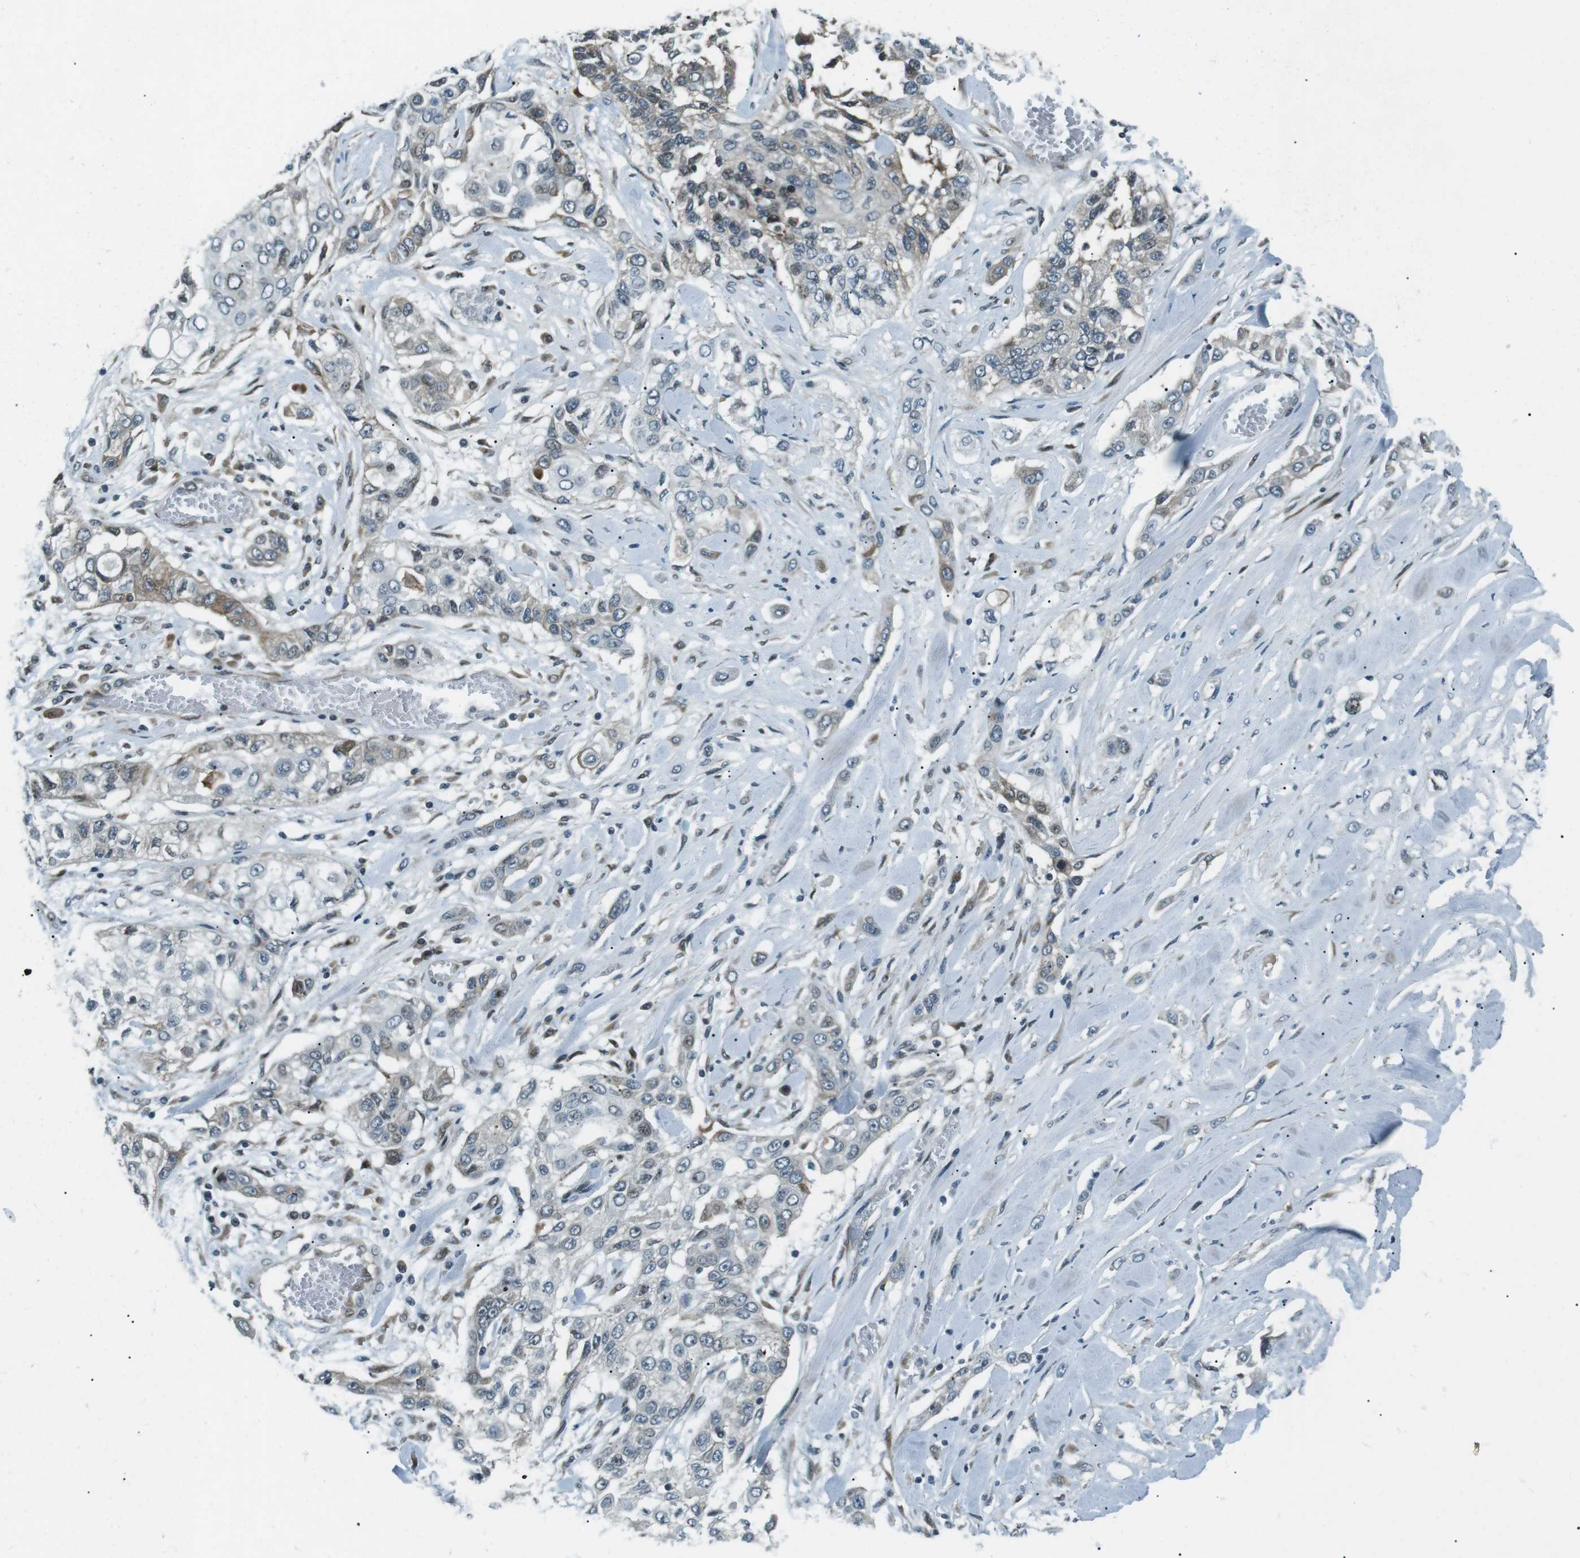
{"staining": {"intensity": "moderate", "quantity": "<25%", "location": "cytoplasmic/membranous"}, "tissue": "lung cancer", "cell_type": "Tumor cells", "image_type": "cancer", "snomed": [{"axis": "morphology", "description": "Squamous cell carcinoma, NOS"}, {"axis": "topography", "description": "Lung"}], "caption": "The histopathology image shows staining of squamous cell carcinoma (lung), revealing moderate cytoplasmic/membranous protein positivity (brown color) within tumor cells.", "gene": "TMEM74", "patient": {"sex": "male", "age": 71}}